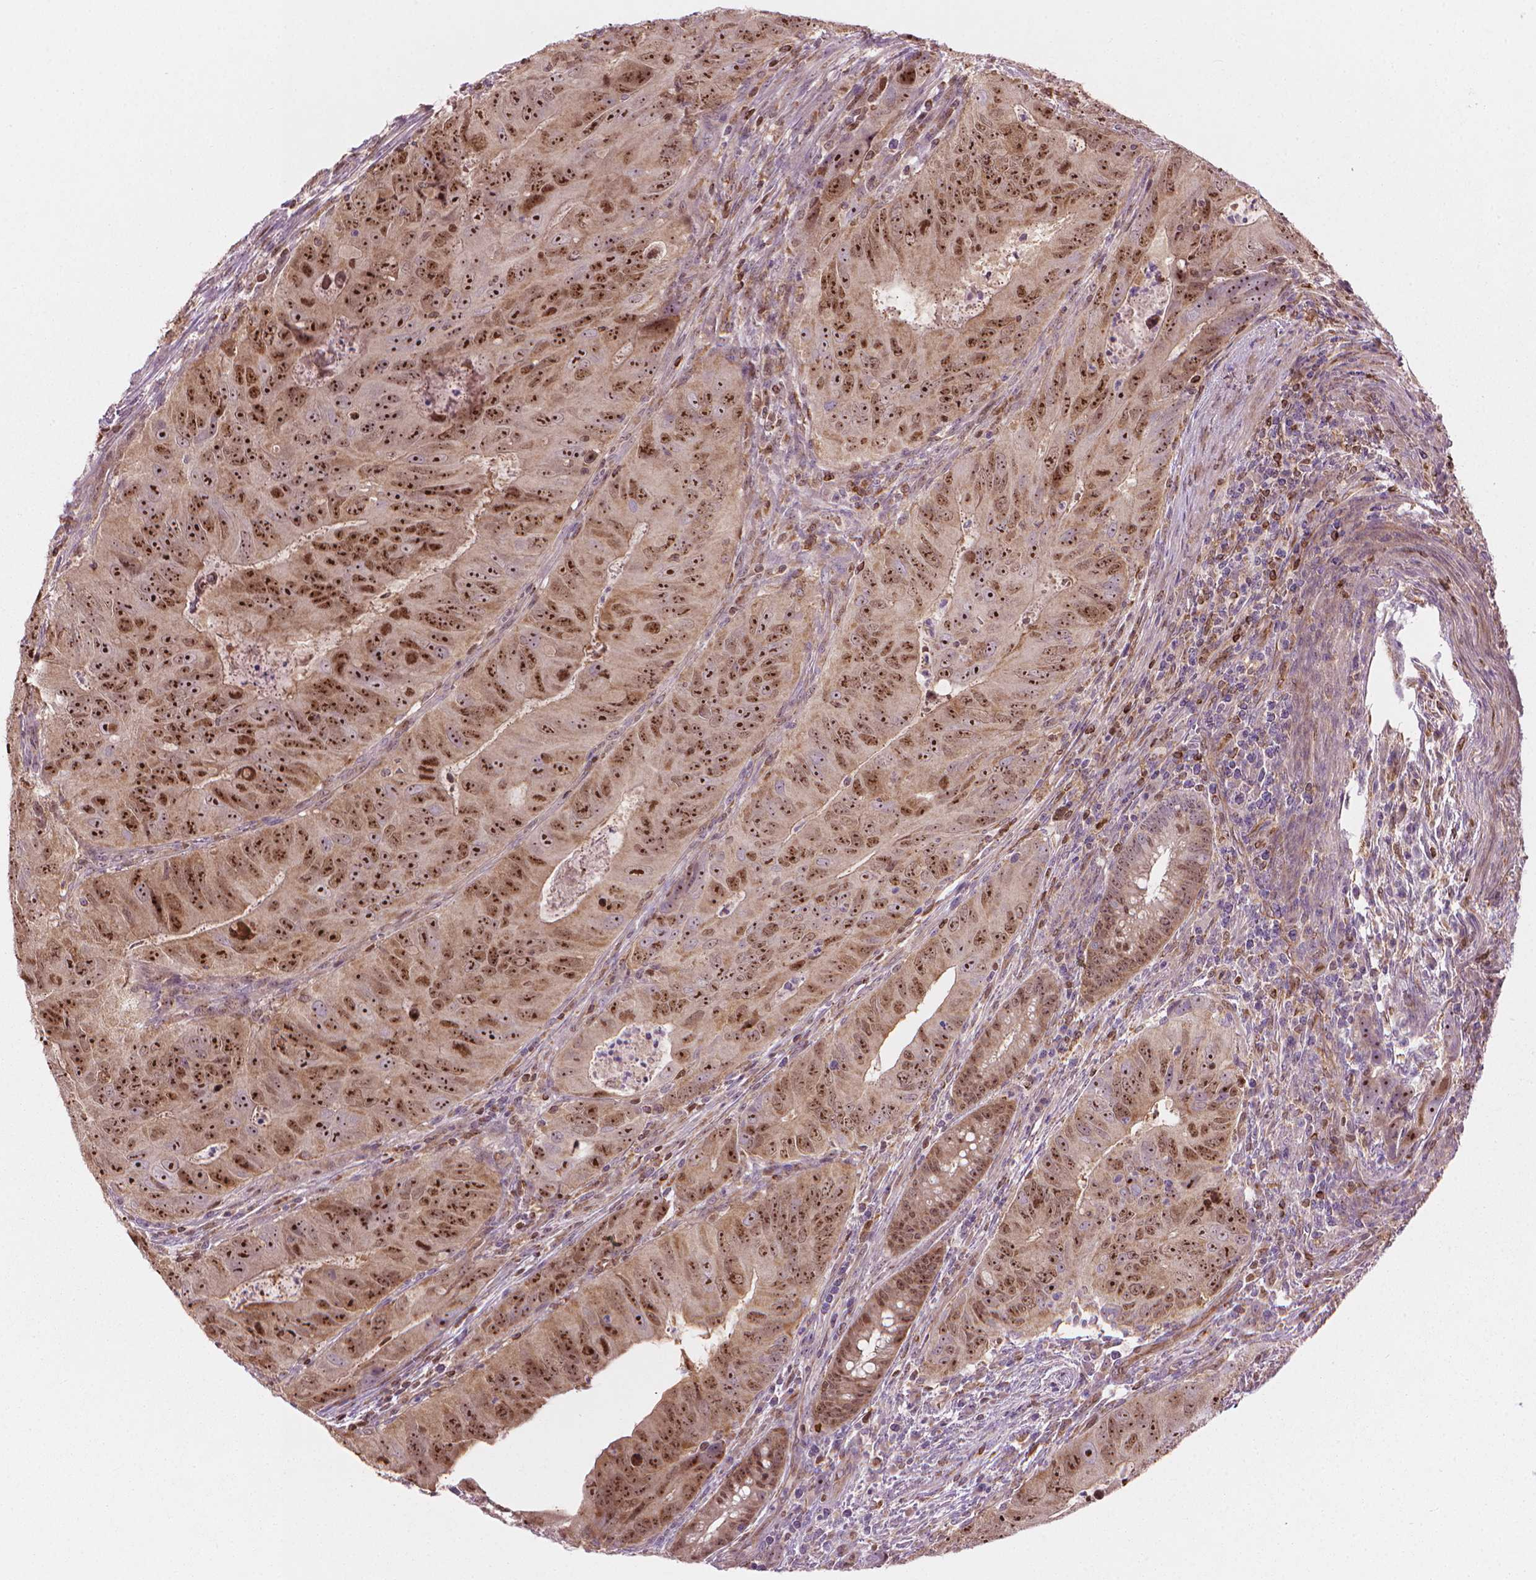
{"staining": {"intensity": "strong", "quantity": ">75%", "location": "nuclear"}, "tissue": "colorectal cancer", "cell_type": "Tumor cells", "image_type": "cancer", "snomed": [{"axis": "morphology", "description": "Adenocarcinoma, NOS"}, {"axis": "topography", "description": "Colon"}], "caption": "About >75% of tumor cells in colorectal cancer show strong nuclear protein positivity as visualized by brown immunohistochemical staining.", "gene": "SMC2", "patient": {"sex": "male", "age": 79}}